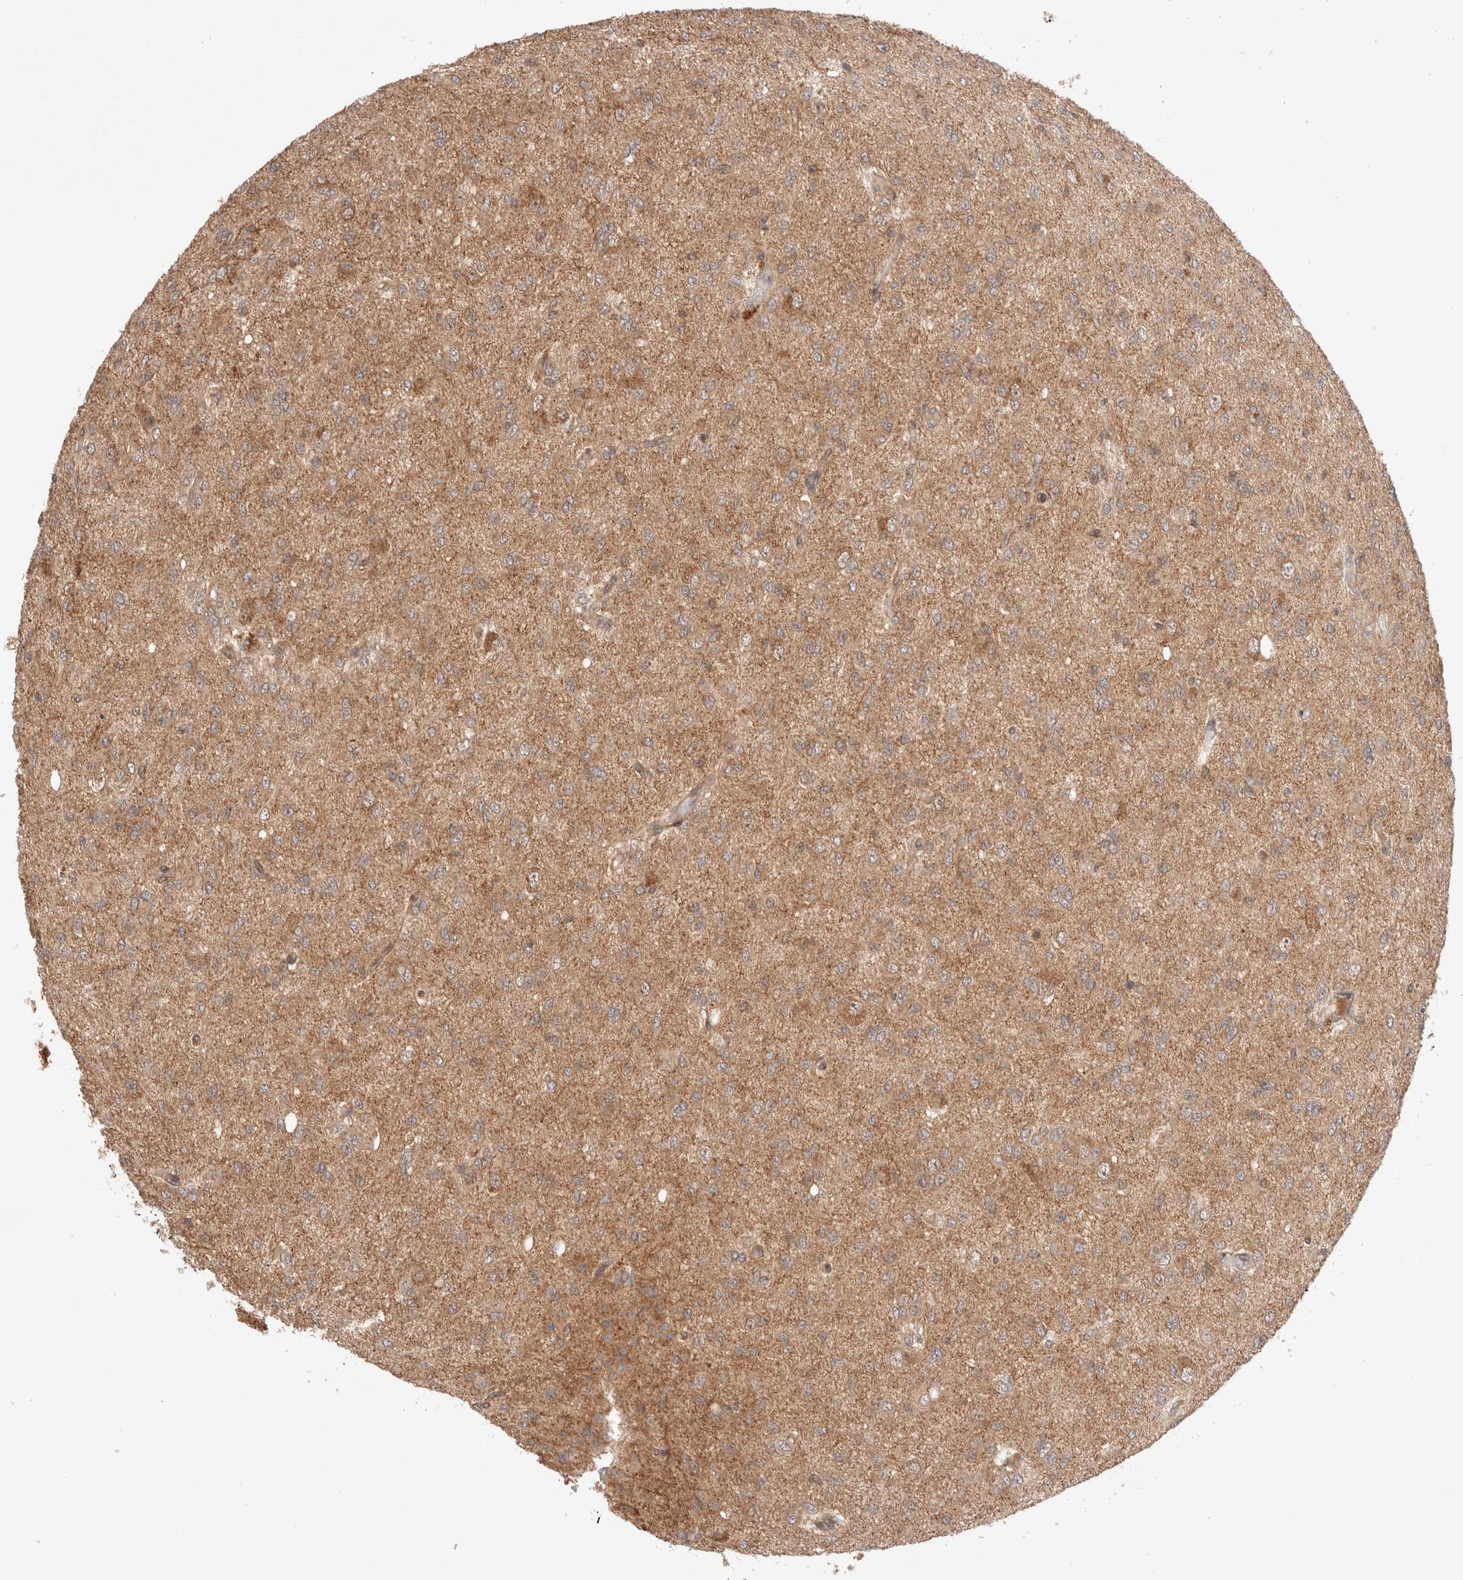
{"staining": {"intensity": "weak", "quantity": ">75%", "location": "cytoplasmic/membranous"}, "tissue": "glioma", "cell_type": "Tumor cells", "image_type": "cancer", "snomed": [{"axis": "morphology", "description": "Glioma, malignant, High grade"}, {"axis": "topography", "description": "Brain"}], "caption": "Brown immunohistochemical staining in human high-grade glioma (malignant) shows weak cytoplasmic/membranous expression in about >75% of tumor cells.", "gene": "SIKE1", "patient": {"sex": "female", "age": 59}}